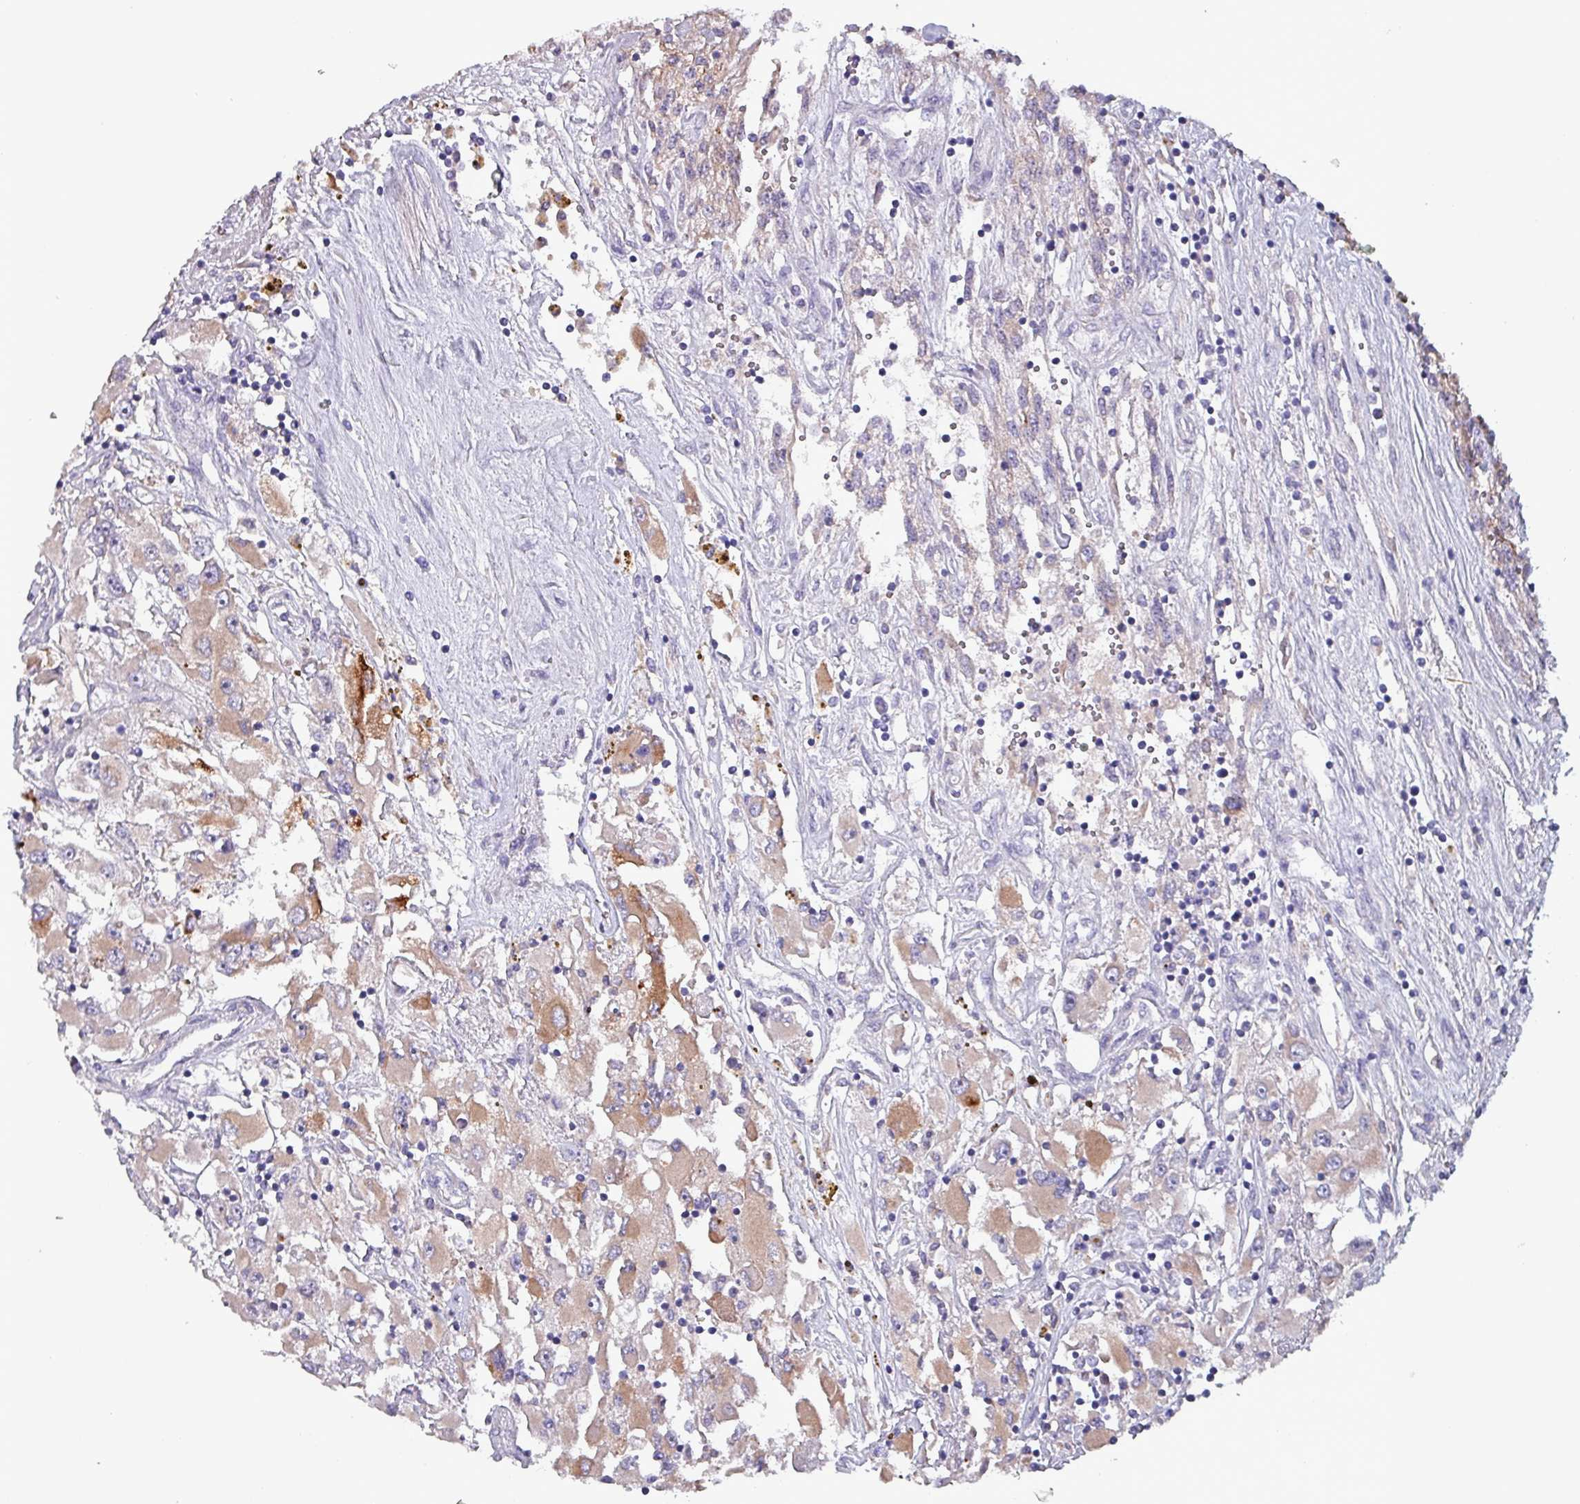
{"staining": {"intensity": "moderate", "quantity": "25%-75%", "location": "cytoplasmic/membranous"}, "tissue": "renal cancer", "cell_type": "Tumor cells", "image_type": "cancer", "snomed": [{"axis": "morphology", "description": "Adenocarcinoma, NOS"}, {"axis": "topography", "description": "Kidney"}], "caption": "A high-resolution histopathology image shows immunohistochemistry (IHC) staining of adenocarcinoma (renal), which displays moderate cytoplasmic/membranous expression in approximately 25%-75% of tumor cells.", "gene": "HSD3B7", "patient": {"sex": "female", "age": 52}}